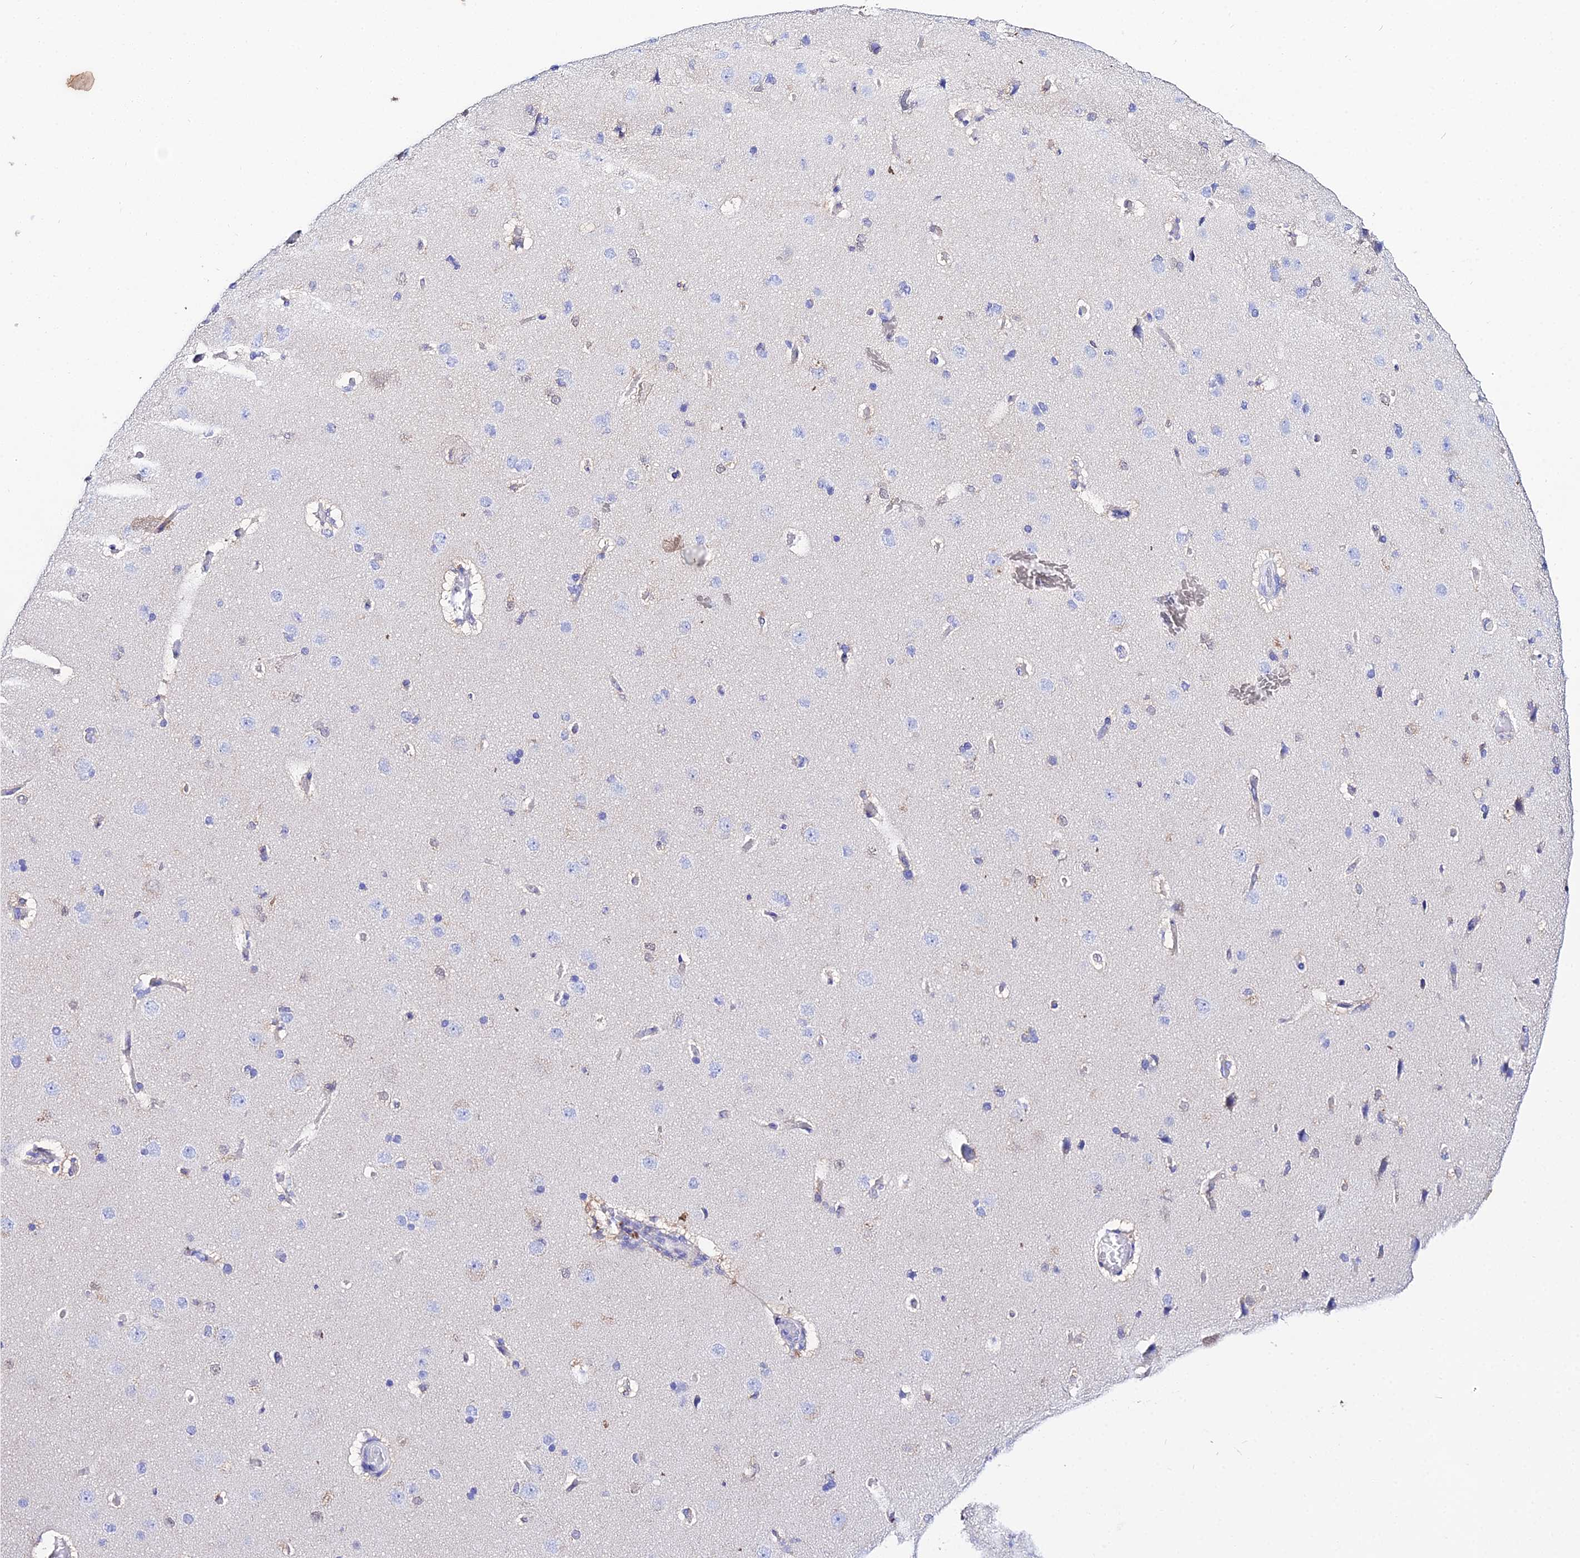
{"staining": {"intensity": "negative", "quantity": "none", "location": "none"}, "tissue": "cerebral cortex", "cell_type": "Endothelial cells", "image_type": "normal", "snomed": [{"axis": "morphology", "description": "Normal tissue, NOS"}, {"axis": "topography", "description": "Cerebral cortex"}], "caption": "Micrograph shows no protein expression in endothelial cells of benign cerebral cortex. (DAB (3,3'-diaminobenzidine) immunohistochemistry with hematoxylin counter stain).", "gene": "S100A16", "patient": {"sex": "male", "age": 62}}